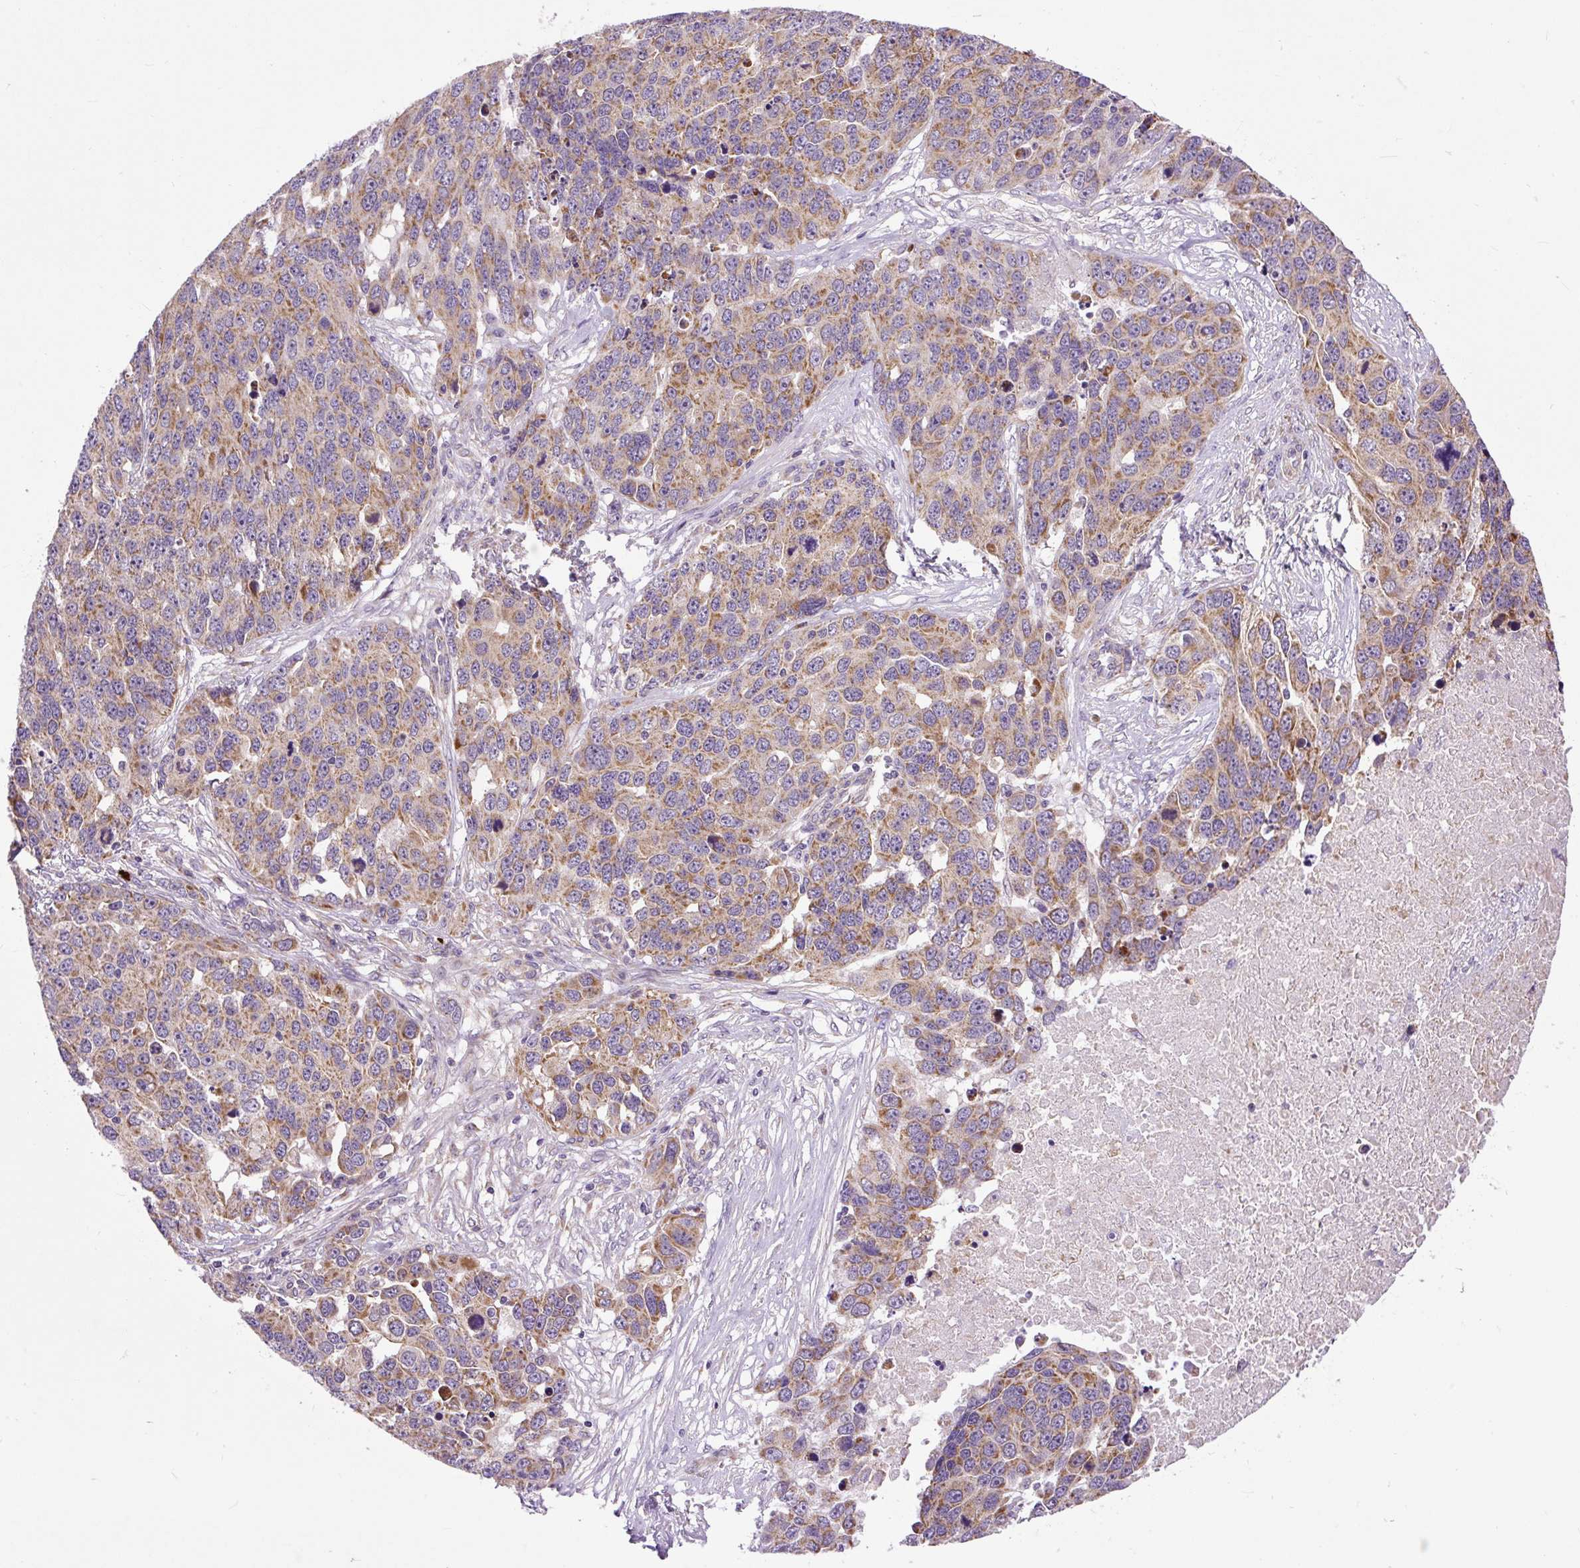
{"staining": {"intensity": "moderate", "quantity": ">75%", "location": "cytoplasmic/membranous"}, "tissue": "ovarian cancer", "cell_type": "Tumor cells", "image_type": "cancer", "snomed": [{"axis": "morphology", "description": "Cystadenocarcinoma, serous, NOS"}, {"axis": "topography", "description": "Ovary"}], "caption": "Immunohistochemistry (IHC) photomicrograph of neoplastic tissue: human ovarian cancer stained using immunohistochemistry (IHC) shows medium levels of moderate protein expression localized specifically in the cytoplasmic/membranous of tumor cells, appearing as a cytoplasmic/membranous brown color.", "gene": "TM2D3", "patient": {"sex": "female", "age": 76}}